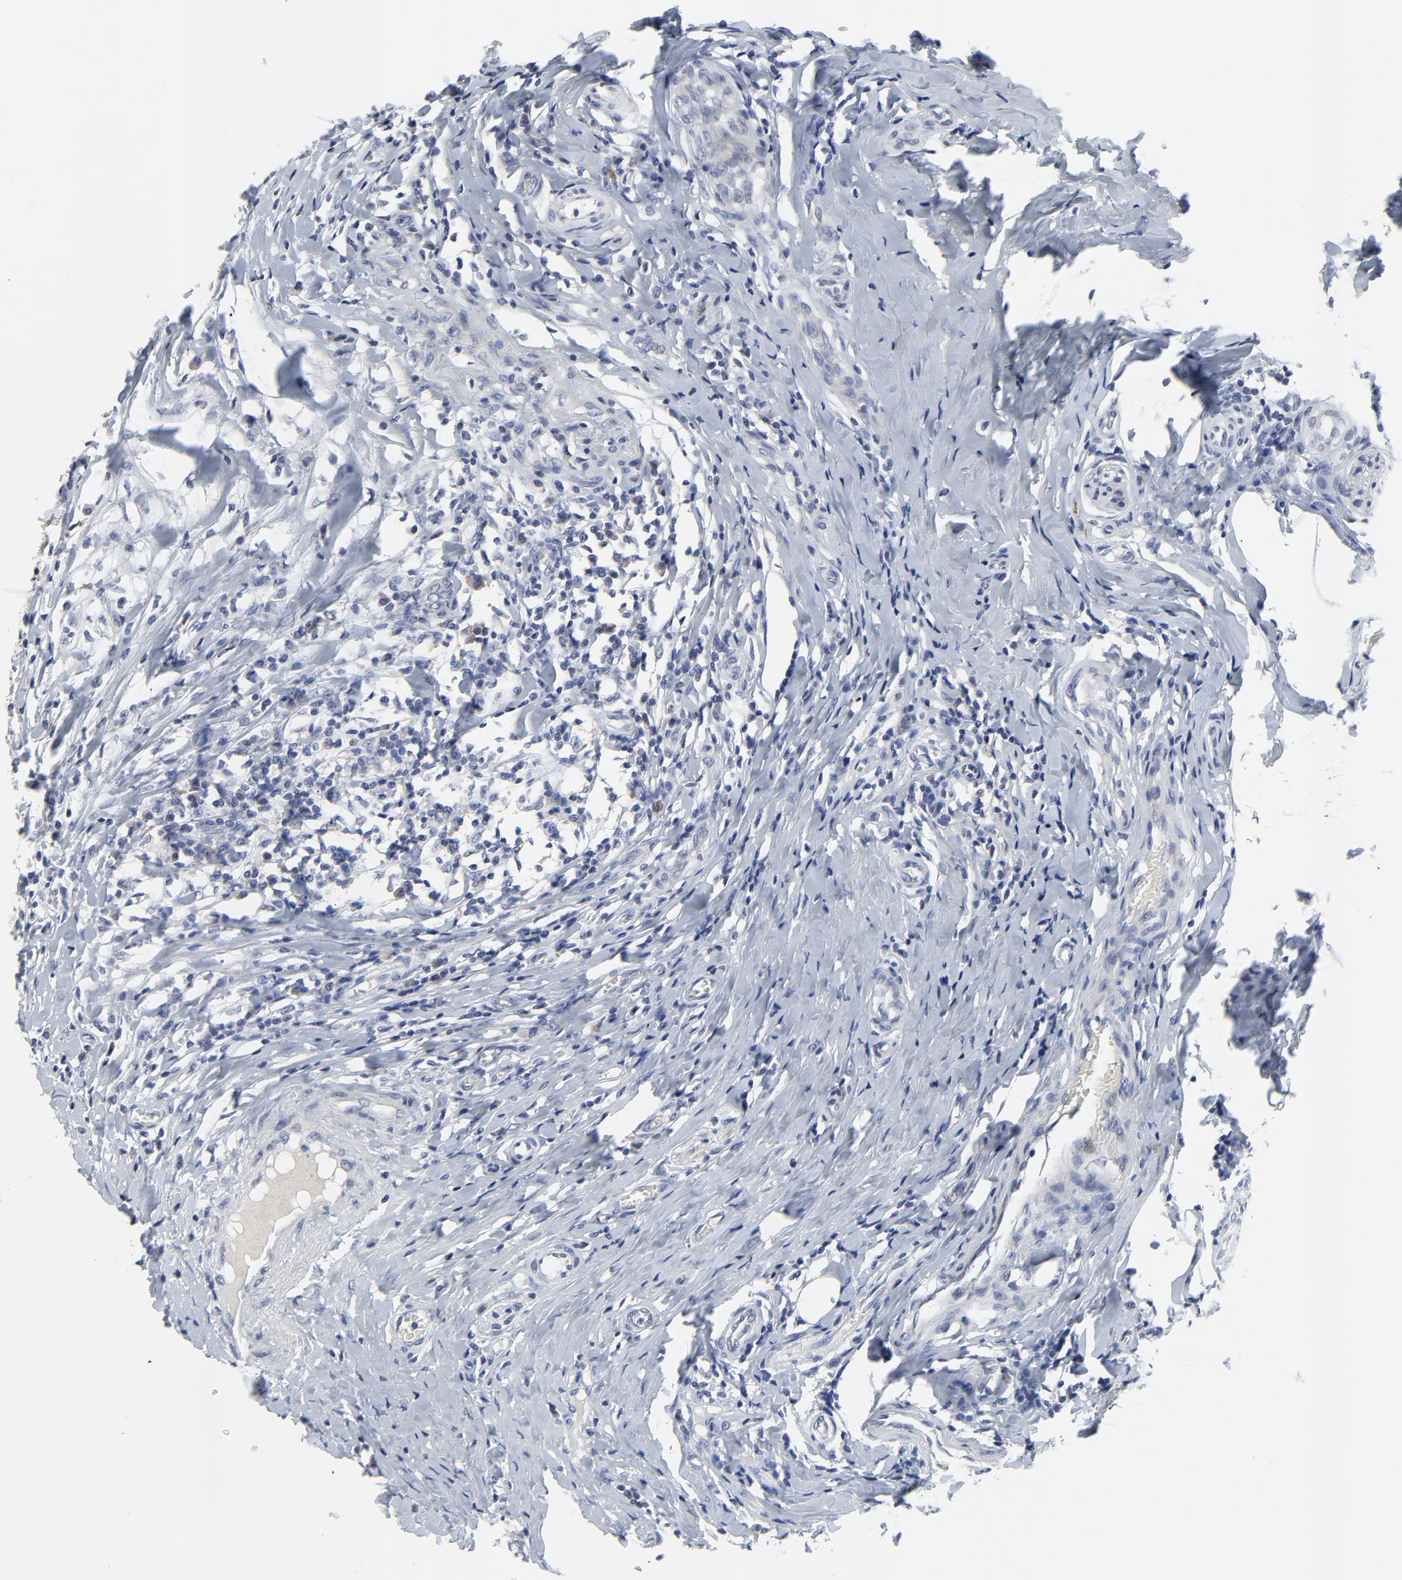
{"staining": {"intensity": "negative", "quantity": "none", "location": "none"}, "tissue": "testis cancer", "cell_type": "Tumor cells", "image_type": "cancer", "snomed": [{"axis": "morphology", "description": "Seminoma, NOS"}, {"axis": "topography", "description": "Testis"}], "caption": "Testis cancer was stained to show a protein in brown. There is no significant positivity in tumor cells. (DAB immunohistochemistry with hematoxylin counter stain).", "gene": "NLGN3", "patient": {"sex": "male", "age": 24}}